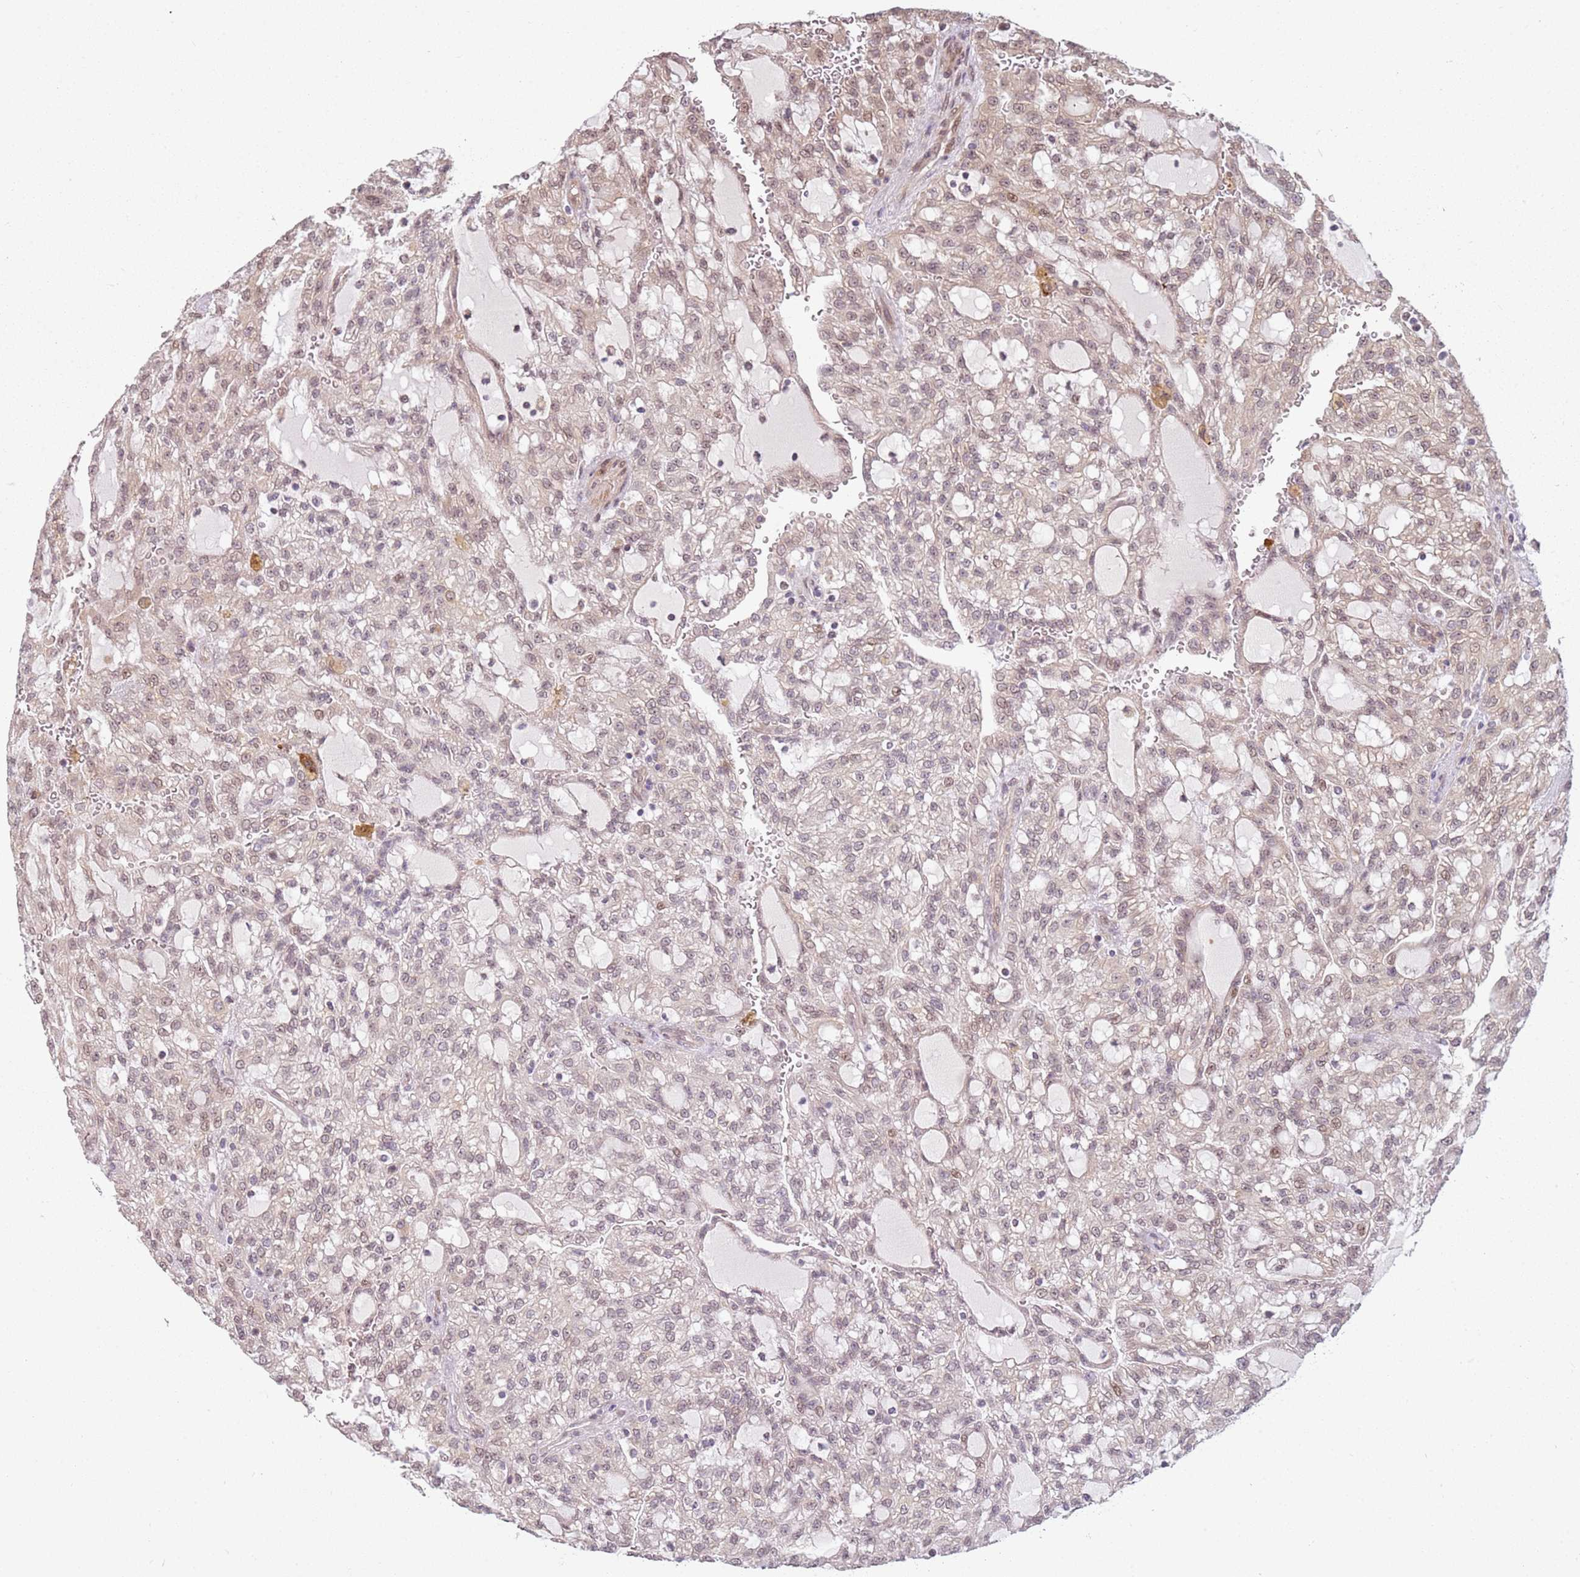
{"staining": {"intensity": "weak", "quantity": "<25%", "location": "nuclear"}, "tissue": "renal cancer", "cell_type": "Tumor cells", "image_type": "cancer", "snomed": [{"axis": "morphology", "description": "Adenocarcinoma, NOS"}, {"axis": "topography", "description": "Kidney"}], "caption": "The immunohistochemistry photomicrograph has no significant staining in tumor cells of adenocarcinoma (renal) tissue.", "gene": "CHURC1", "patient": {"sex": "male", "age": 63}}